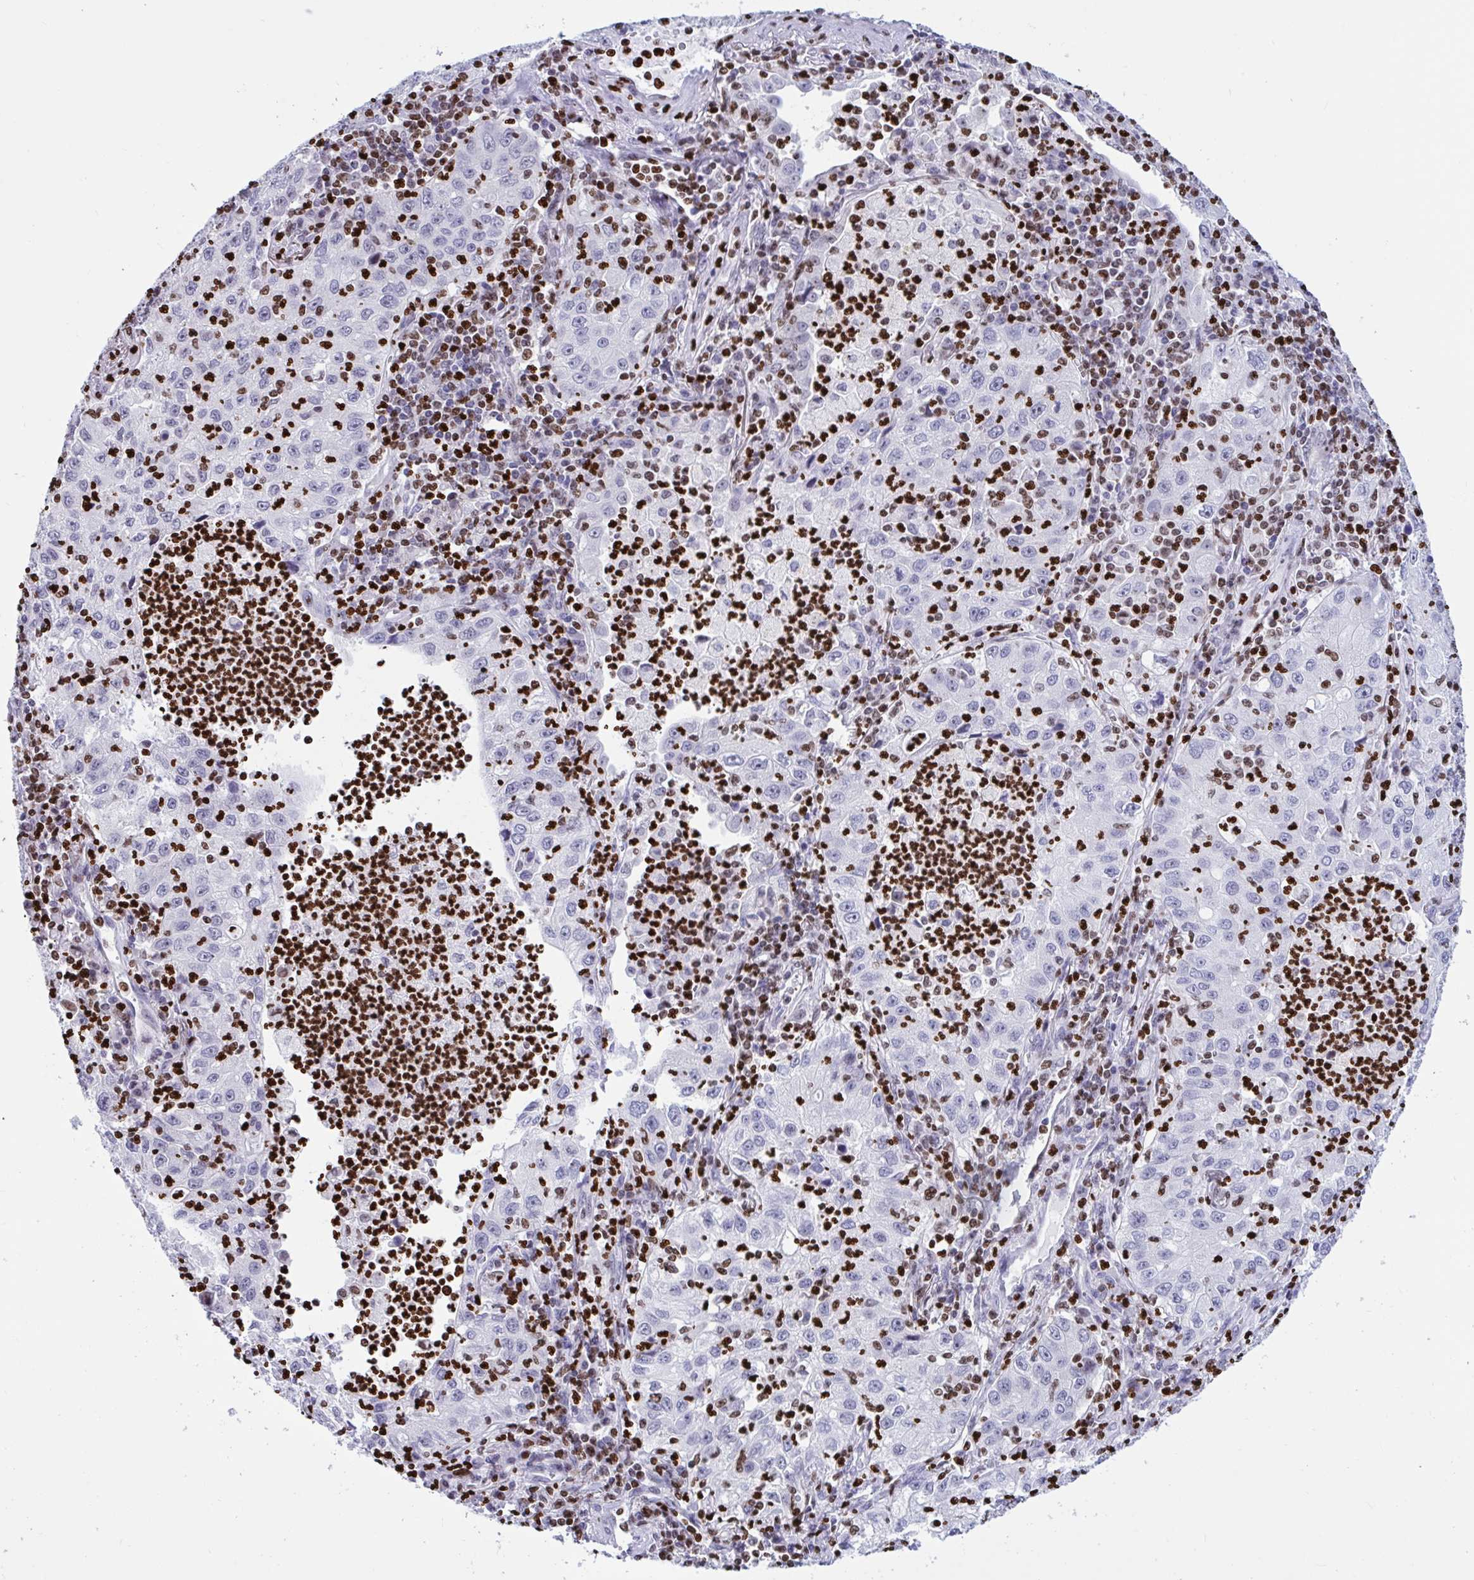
{"staining": {"intensity": "negative", "quantity": "none", "location": "none"}, "tissue": "lung cancer", "cell_type": "Tumor cells", "image_type": "cancer", "snomed": [{"axis": "morphology", "description": "Squamous cell carcinoma, NOS"}, {"axis": "topography", "description": "Lung"}], "caption": "DAB (3,3'-diaminobenzidine) immunohistochemical staining of human lung squamous cell carcinoma exhibits no significant staining in tumor cells. The staining was performed using DAB to visualize the protein expression in brown, while the nuclei were stained in blue with hematoxylin (Magnification: 20x).", "gene": "HMGB2", "patient": {"sex": "male", "age": 71}}